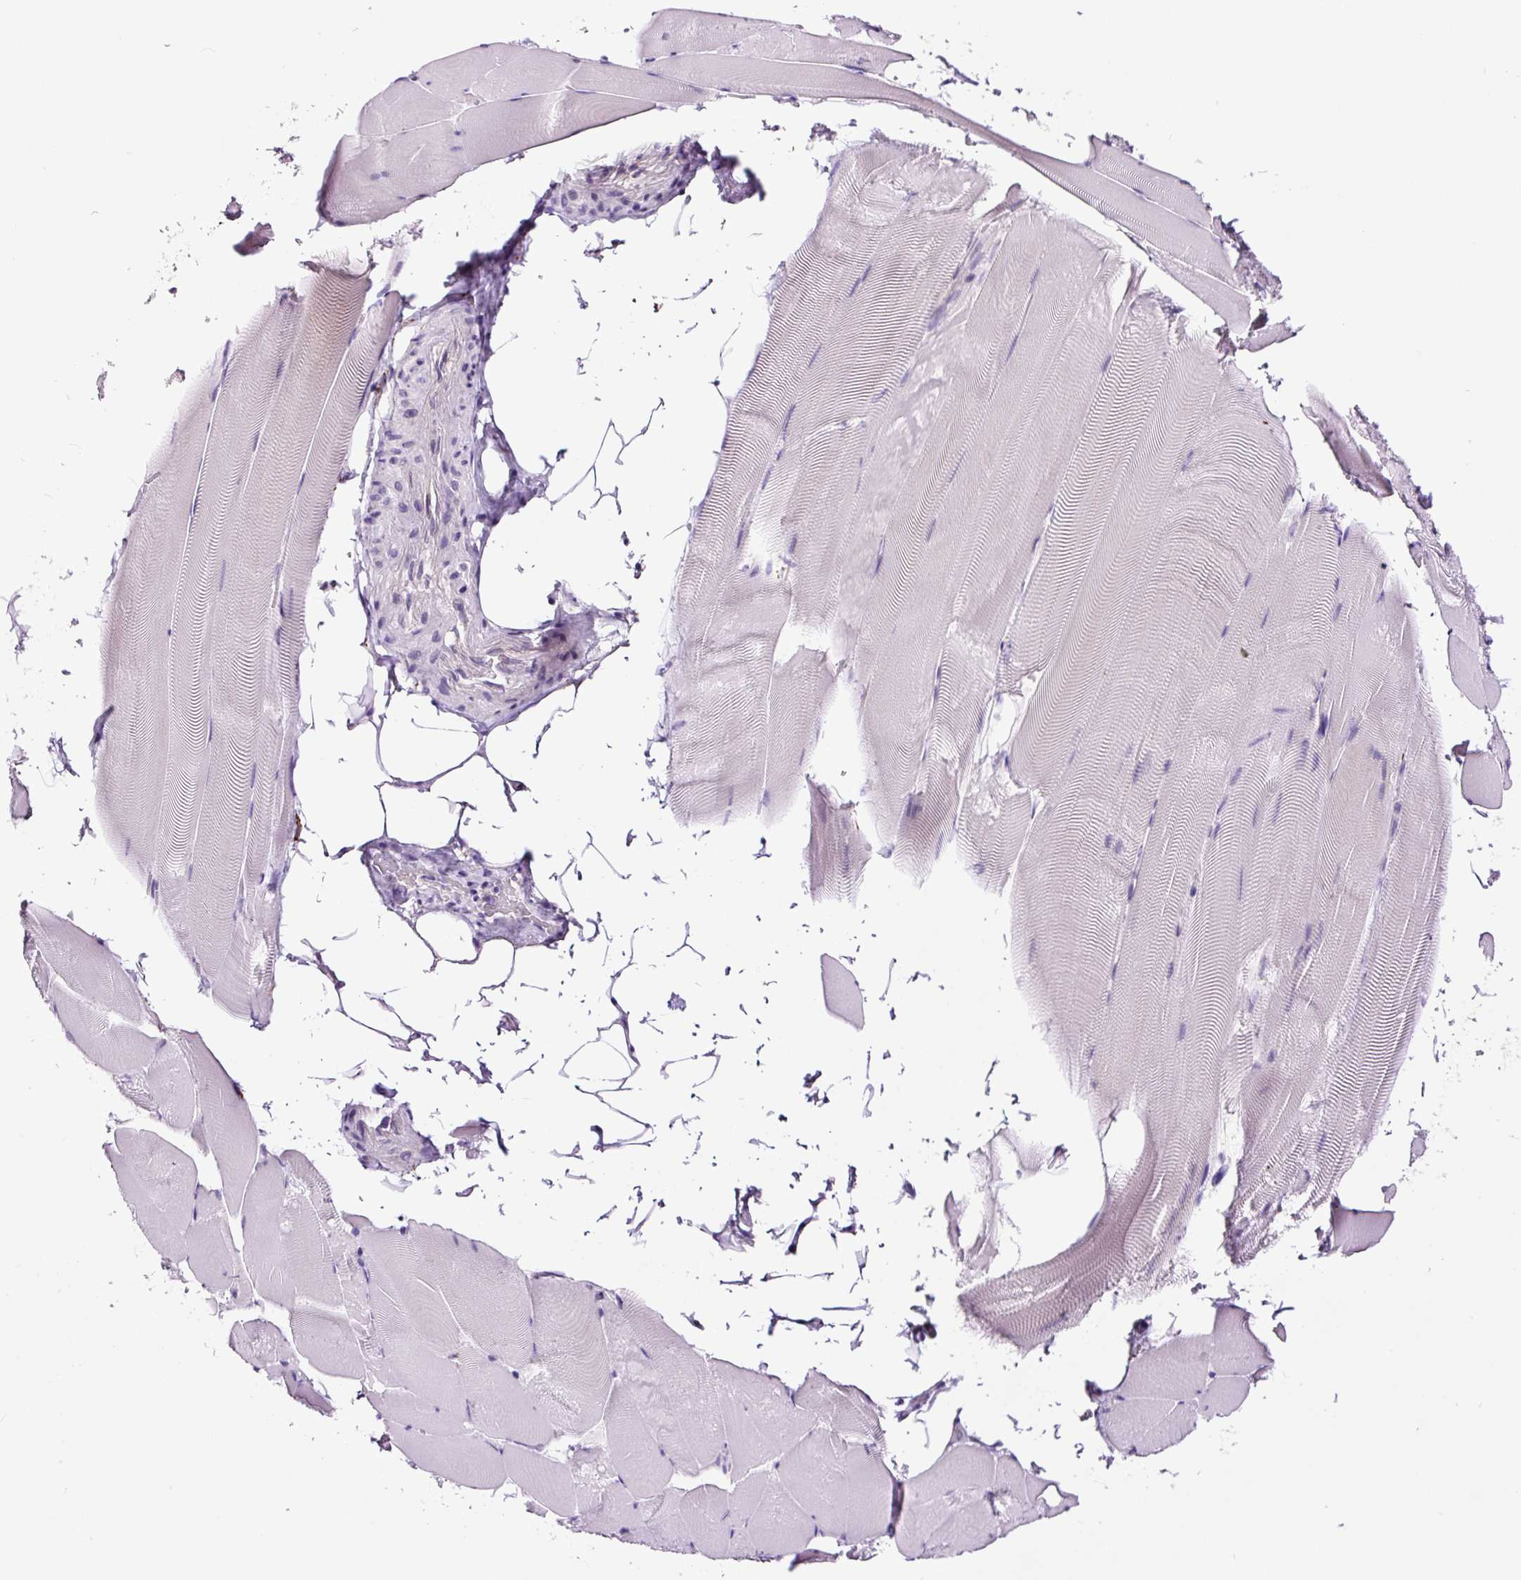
{"staining": {"intensity": "negative", "quantity": "none", "location": "none"}, "tissue": "skeletal muscle", "cell_type": "Myocytes", "image_type": "normal", "snomed": [{"axis": "morphology", "description": "Normal tissue, NOS"}, {"axis": "topography", "description": "Skeletal muscle"}], "caption": "Immunohistochemistry micrograph of normal skeletal muscle stained for a protein (brown), which demonstrates no staining in myocytes. Nuclei are stained in blue.", "gene": "TAFA3", "patient": {"sex": "female", "age": 64}}